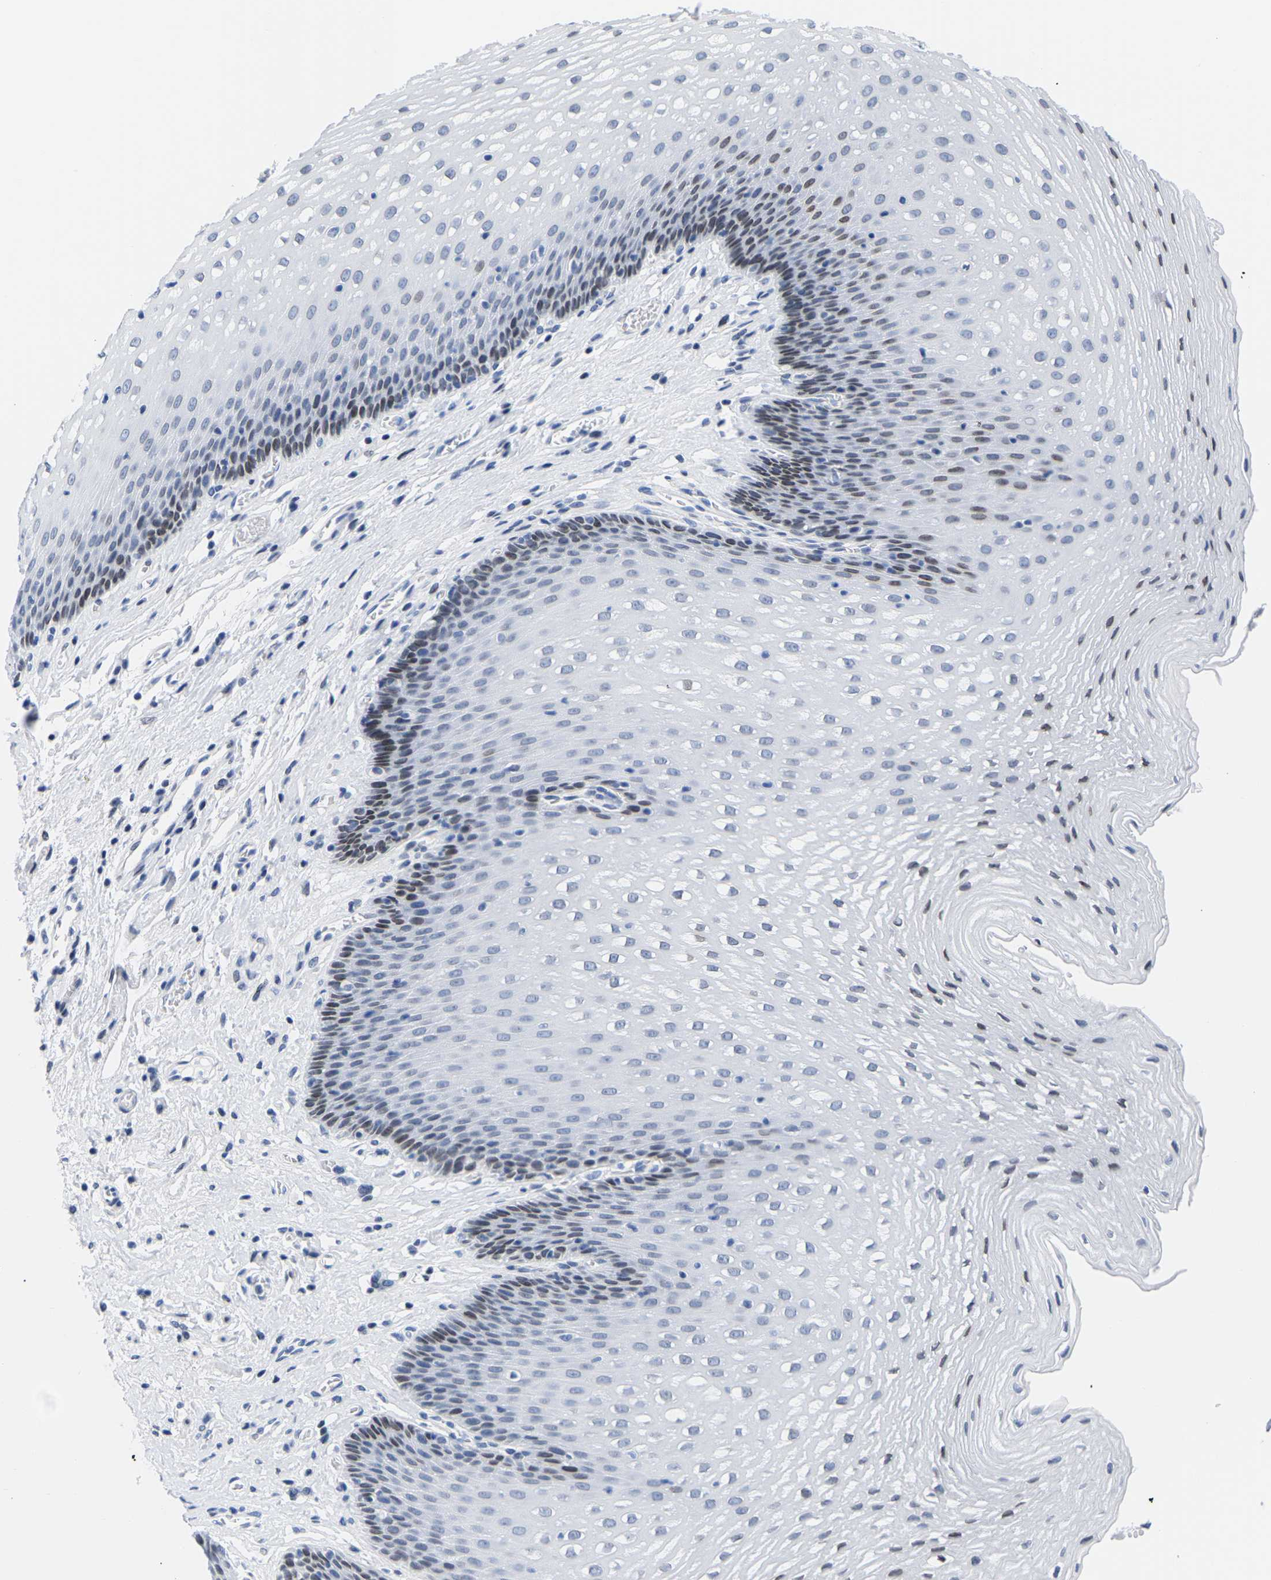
{"staining": {"intensity": "weak", "quantity": "<25%", "location": "nuclear"}, "tissue": "esophagus", "cell_type": "Squamous epithelial cells", "image_type": "normal", "snomed": [{"axis": "morphology", "description": "Normal tissue, NOS"}, {"axis": "topography", "description": "Esophagus"}], "caption": "IHC histopathology image of unremarkable esophagus: human esophagus stained with DAB displays no significant protein positivity in squamous epithelial cells.", "gene": "UPK3A", "patient": {"sex": "male", "age": 48}}